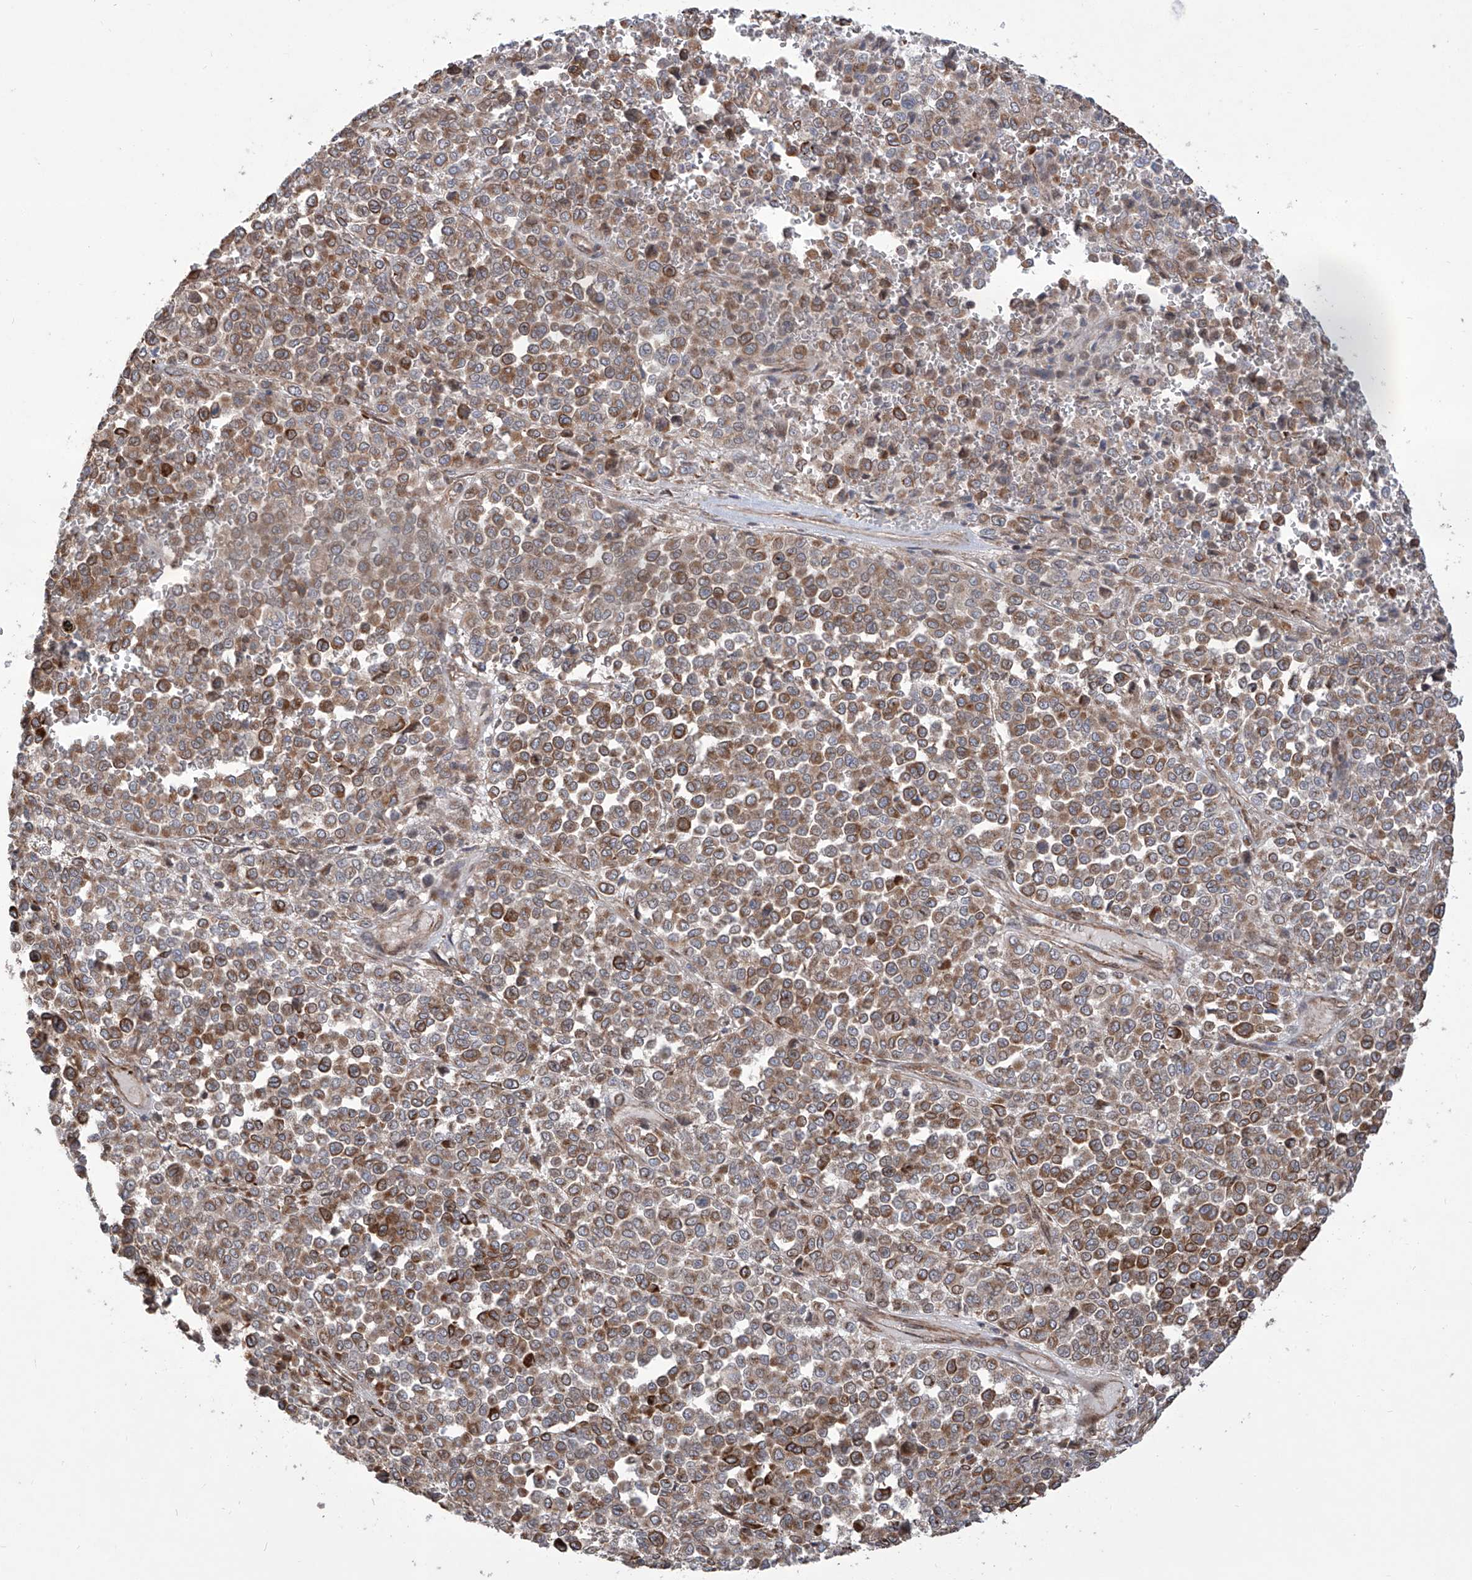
{"staining": {"intensity": "moderate", "quantity": ">75%", "location": "cytoplasmic/membranous"}, "tissue": "melanoma", "cell_type": "Tumor cells", "image_type": "cancer", "snomed": [{"axis": "morphology", "description": "Malignant melanoma, Metastatic site"}, {"axis": "topography", "description": "Pancreas"}], "caption": "Immunohistochemistry (IHC) photomicrograph of malignant melanoma (metastatic site) stained for a protein (brown), which demonstrates medium levels of moderate cytoplasmic/membranous expression in approximately >75% of tumor cells.", "gene": "APAF1", "patient": {"sex": "female", "age": 30}}